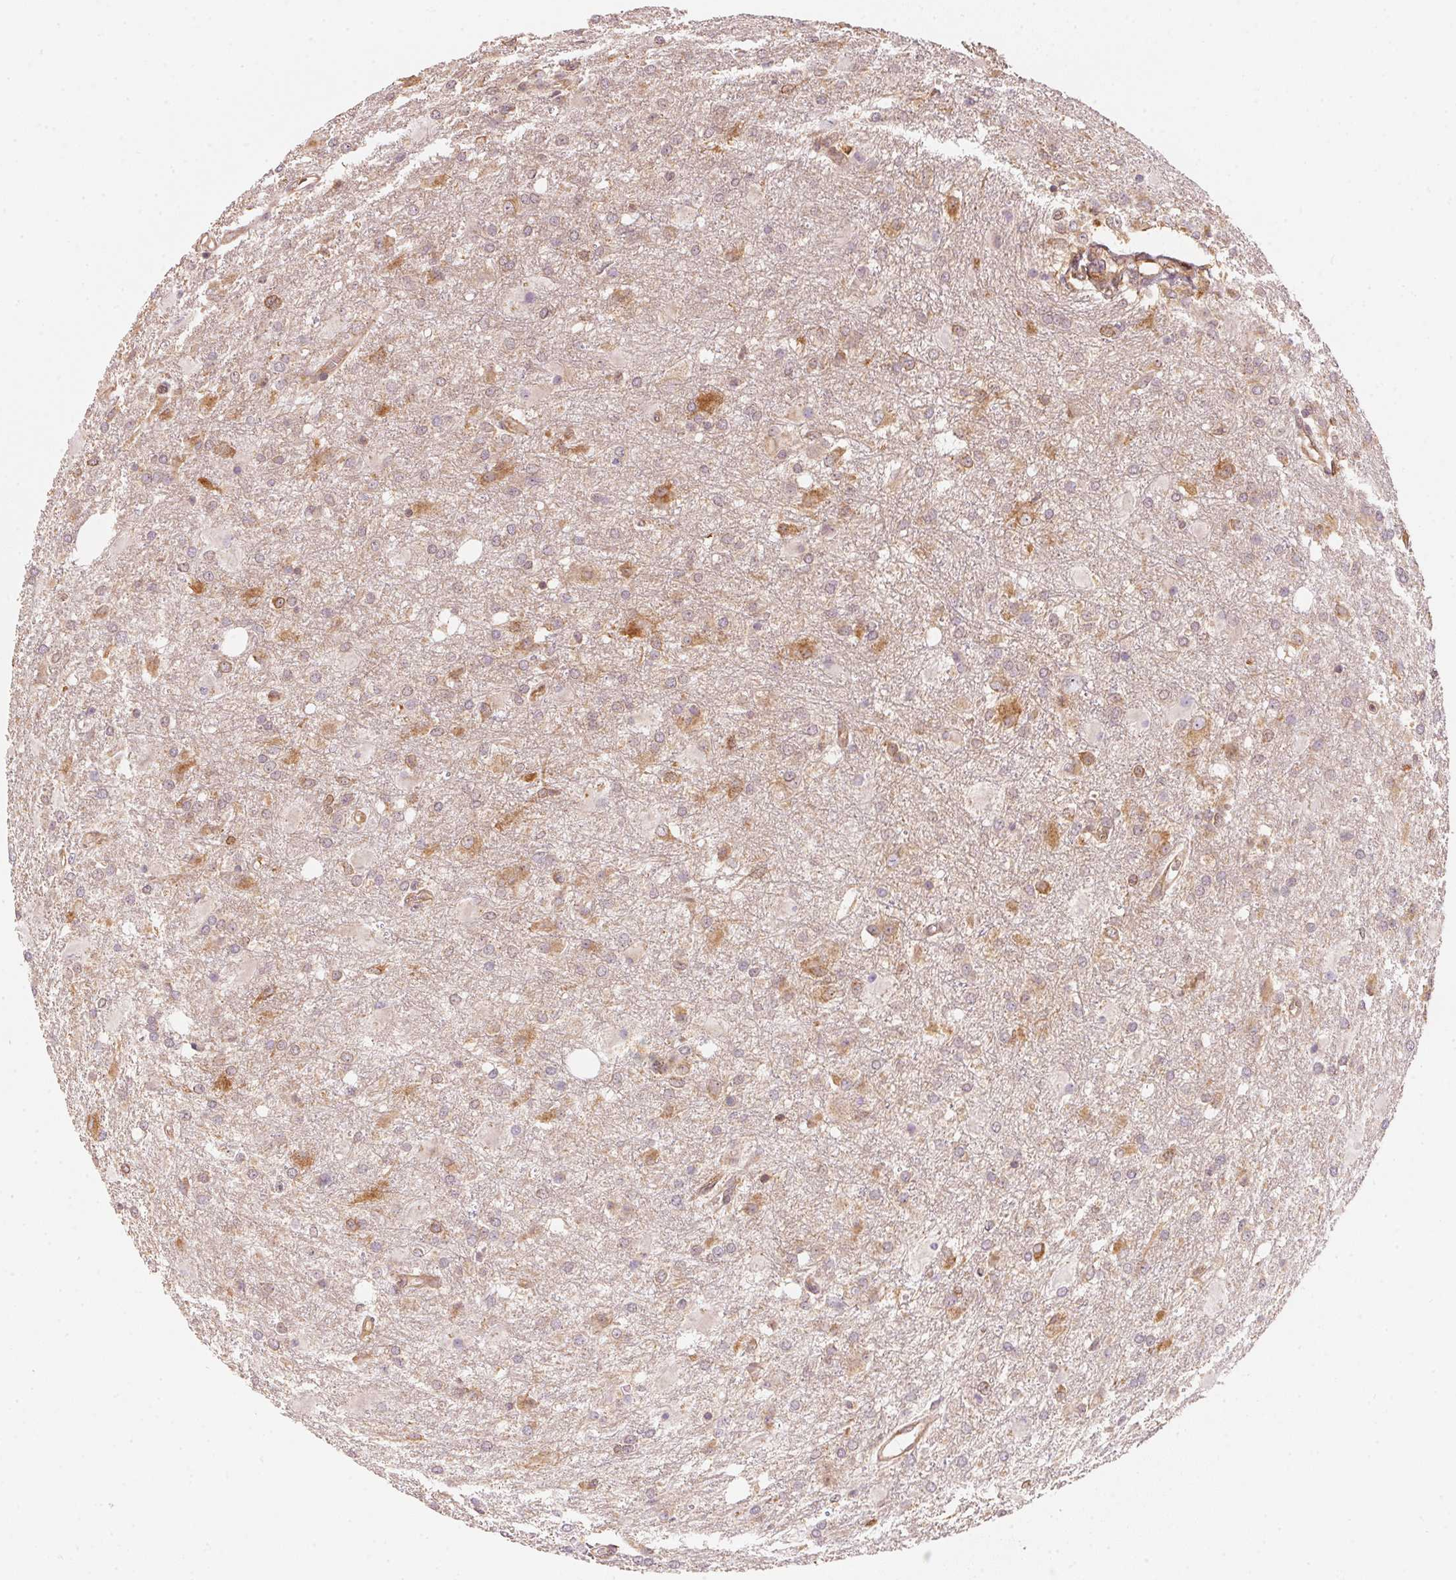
{"staining": {"intensity": "moderate", "quantity": "<25%", "location": "cytoplasmic/membranous"}, "tissue": "glioma", "cell_type": "Tumor cells", "image_type": "cancer", "snomed": [{"axis": "morphology", "description": "Glioma, malignant, High grade"}, {"axis": "topography", "description": "Brain"}], "caption": "Tumor cells reveal moderate cytoplasmic/membranous expression in about <25% of cells in malignant glioma (high-grade).", "gene": "STRN4", "patient": {"sex": "male", "age": 68}}